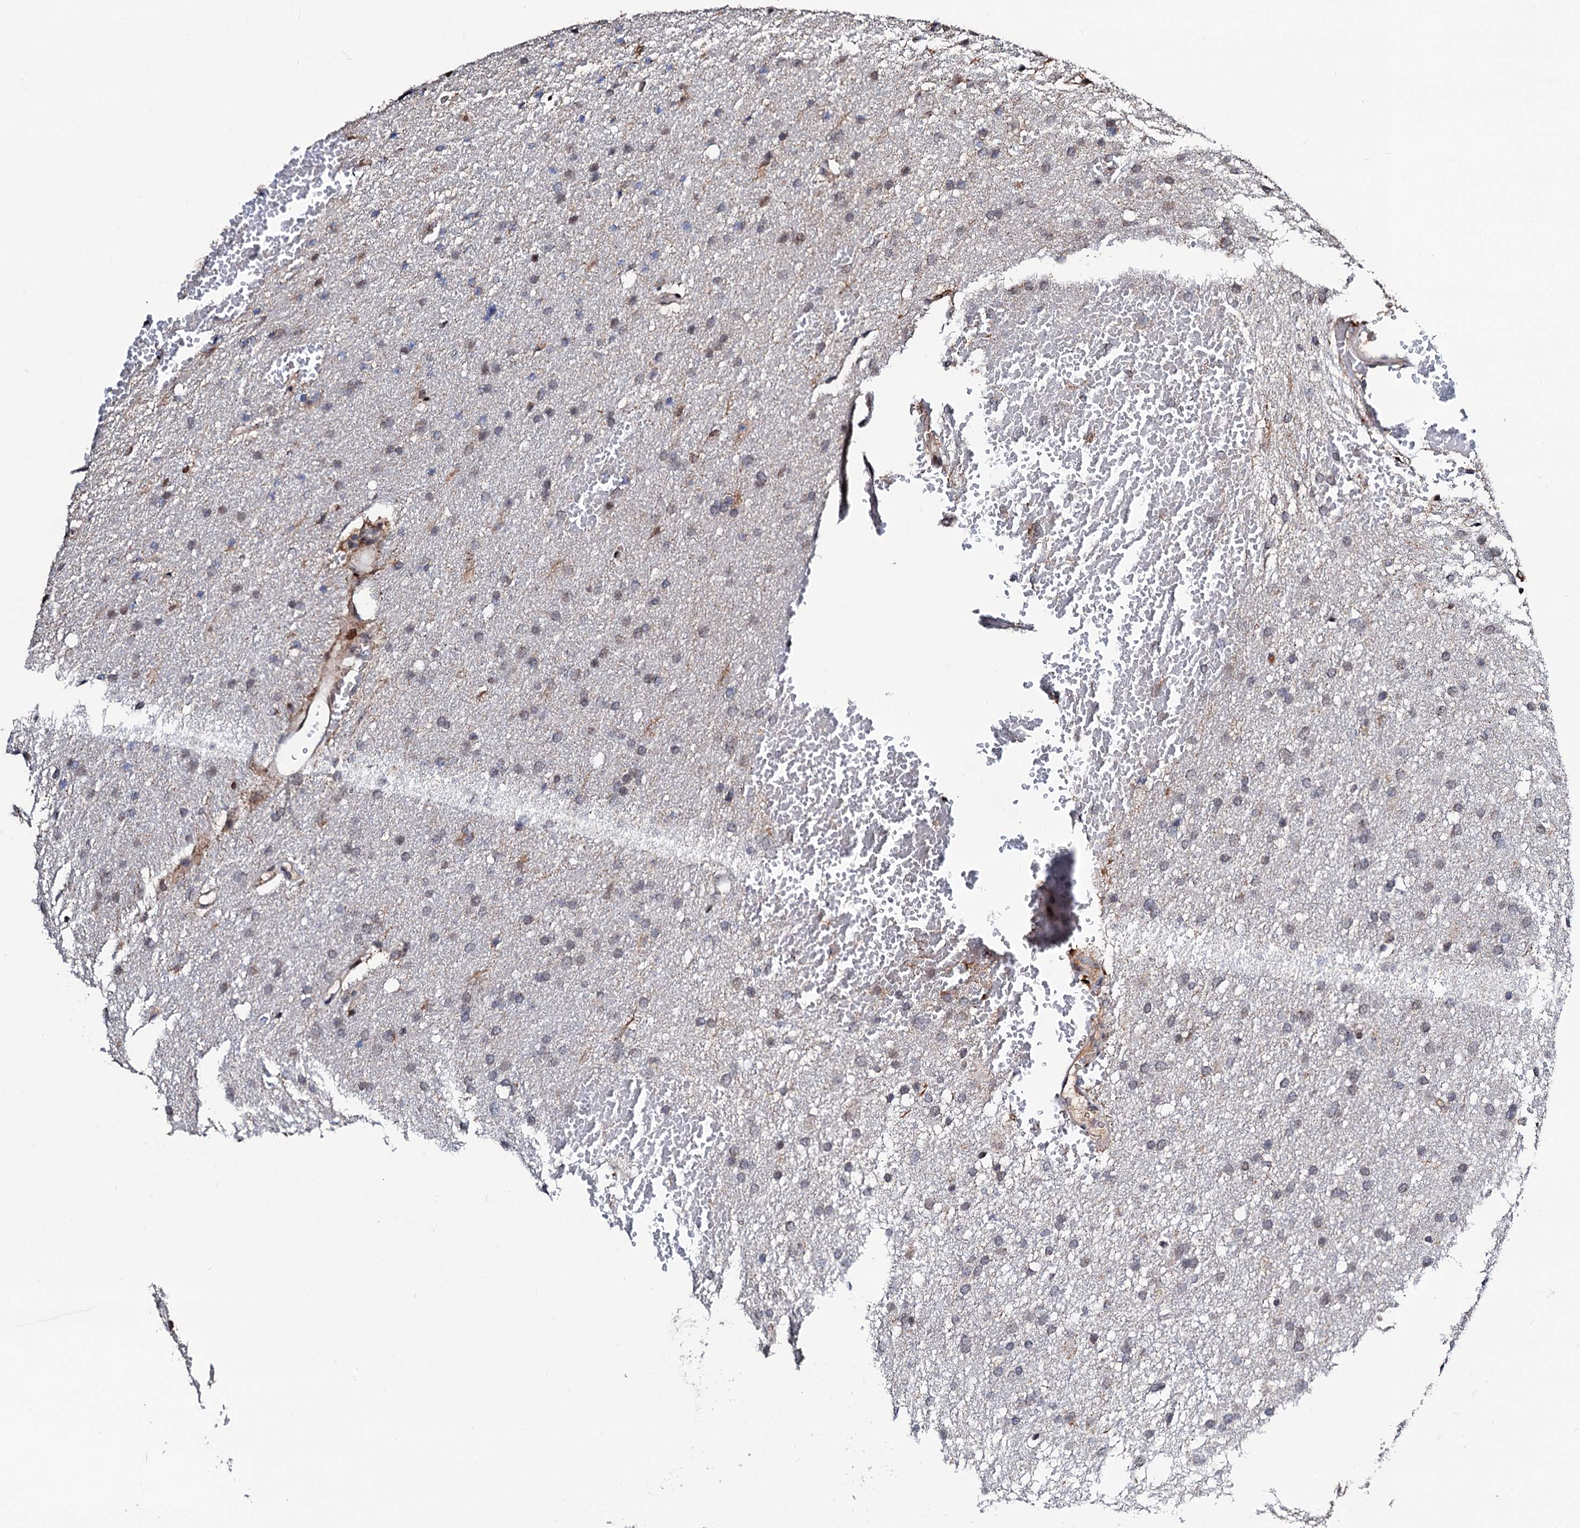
{"staining": {"intensity": "weak", "quantity": "25%-75%", "location": "cytoplasmic/membranous"}, "tissue": "glioma", "cell_type": "Tumor cells", "image_type": "cancer", "snomed": [{"axis": "morphology", "description": "Glioma, malignant, High grade"}, {"axis": "topography", "description": "Cerebral cortex"}], "caption": "A micrograph of human glioma stained for a protein displays weak cytoplasmic/membranous brown staining in tumor cells.", "gene": "KIF18A", "patient": {"sex": "female", "age": 36}}